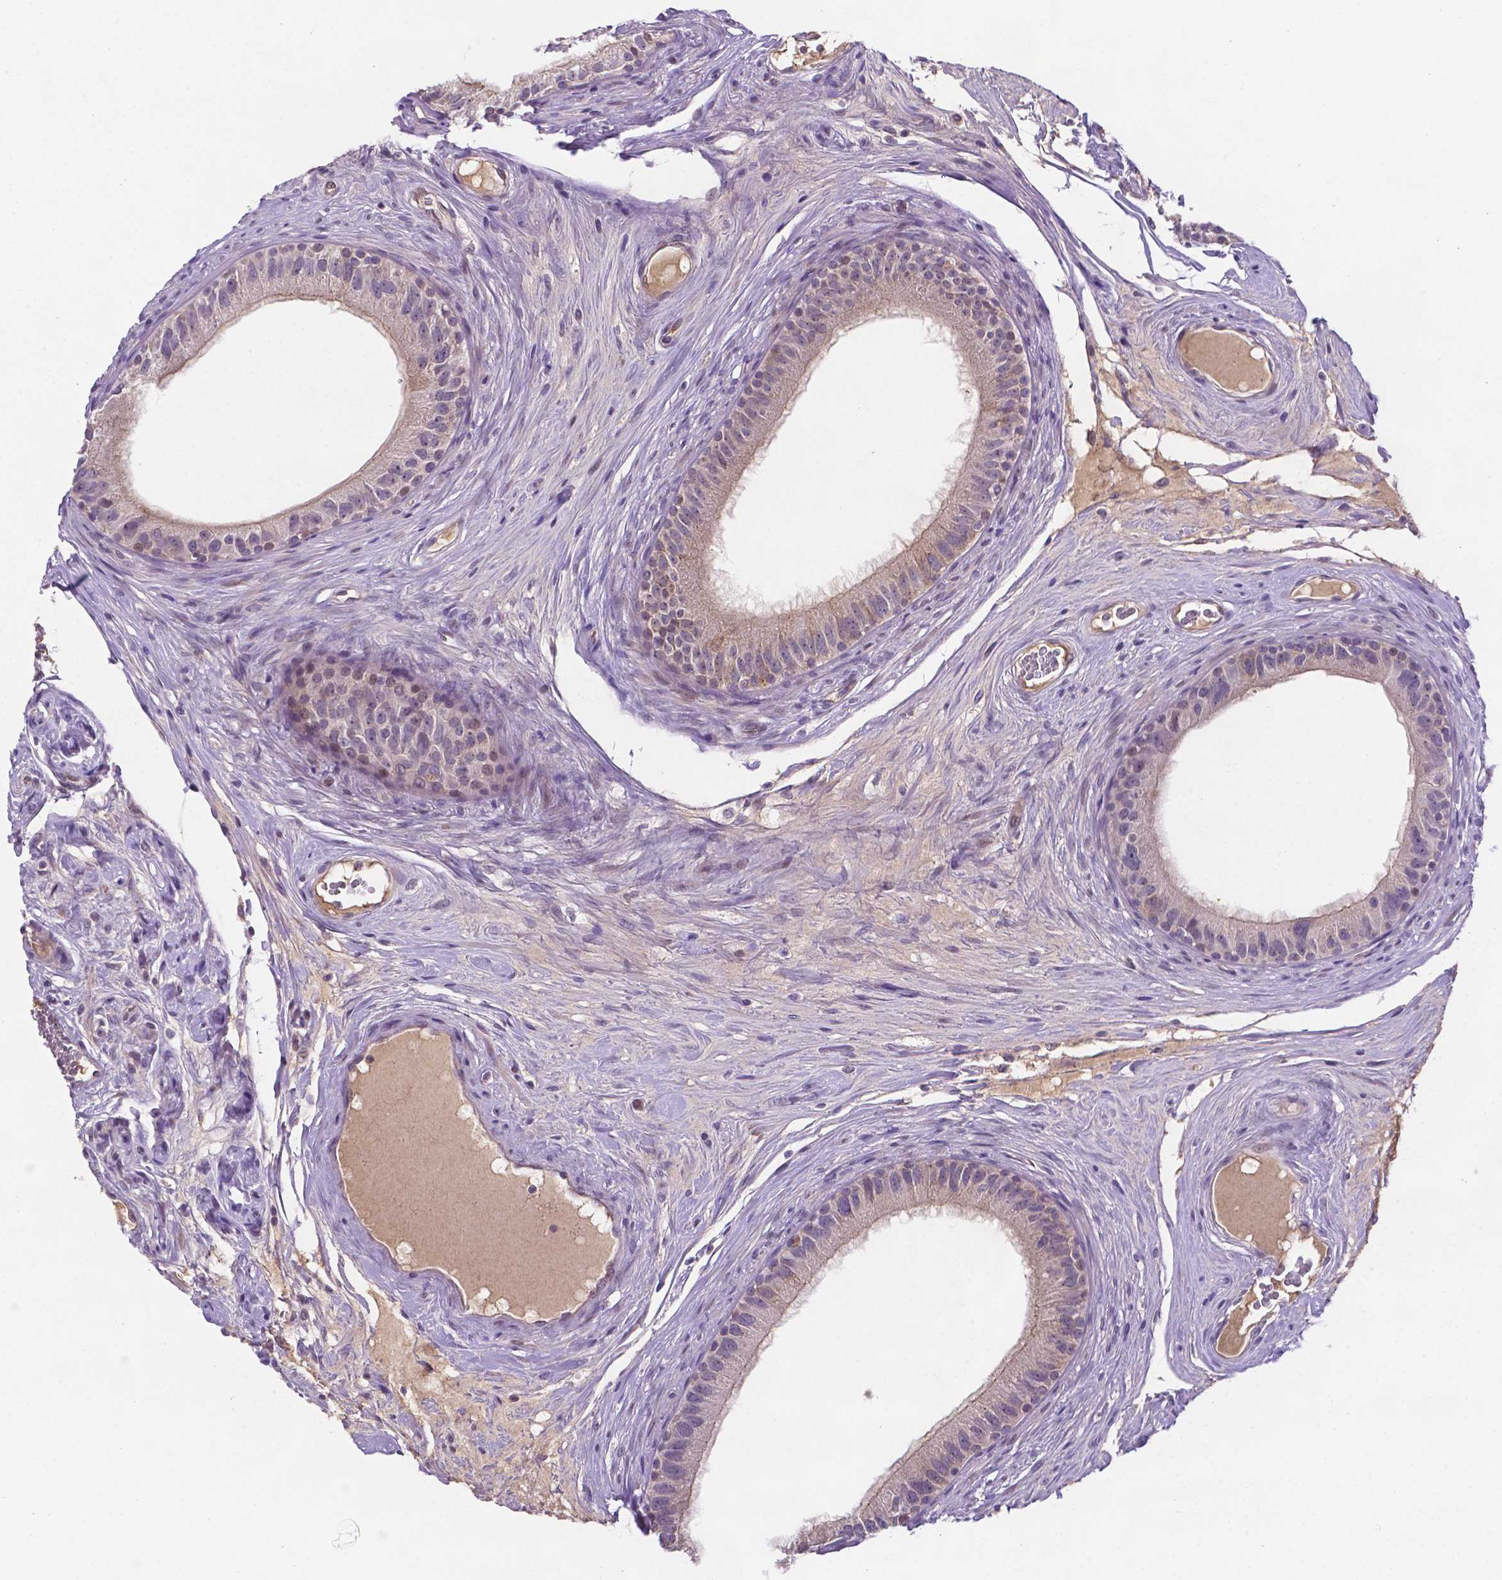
{"staining": {"intensity": "negative", "quantity": "none", "location": "none"}, "tissue": "epididymis", "cell_type": "Glandular cells", "image_type": "normal", "snomed": [{"axis": "morphology", "description": "Normal tissue, NOS"}, {"axis": "topography", "description": "Epididymis"}], "caption": "Normal epididymis was stained to show a protein in brown. There is no significant expression in glandular cells. (DAB IHC, high magnification).", "gene": "TM4SF20", "patient": {"sex": "male", "age": 59}}